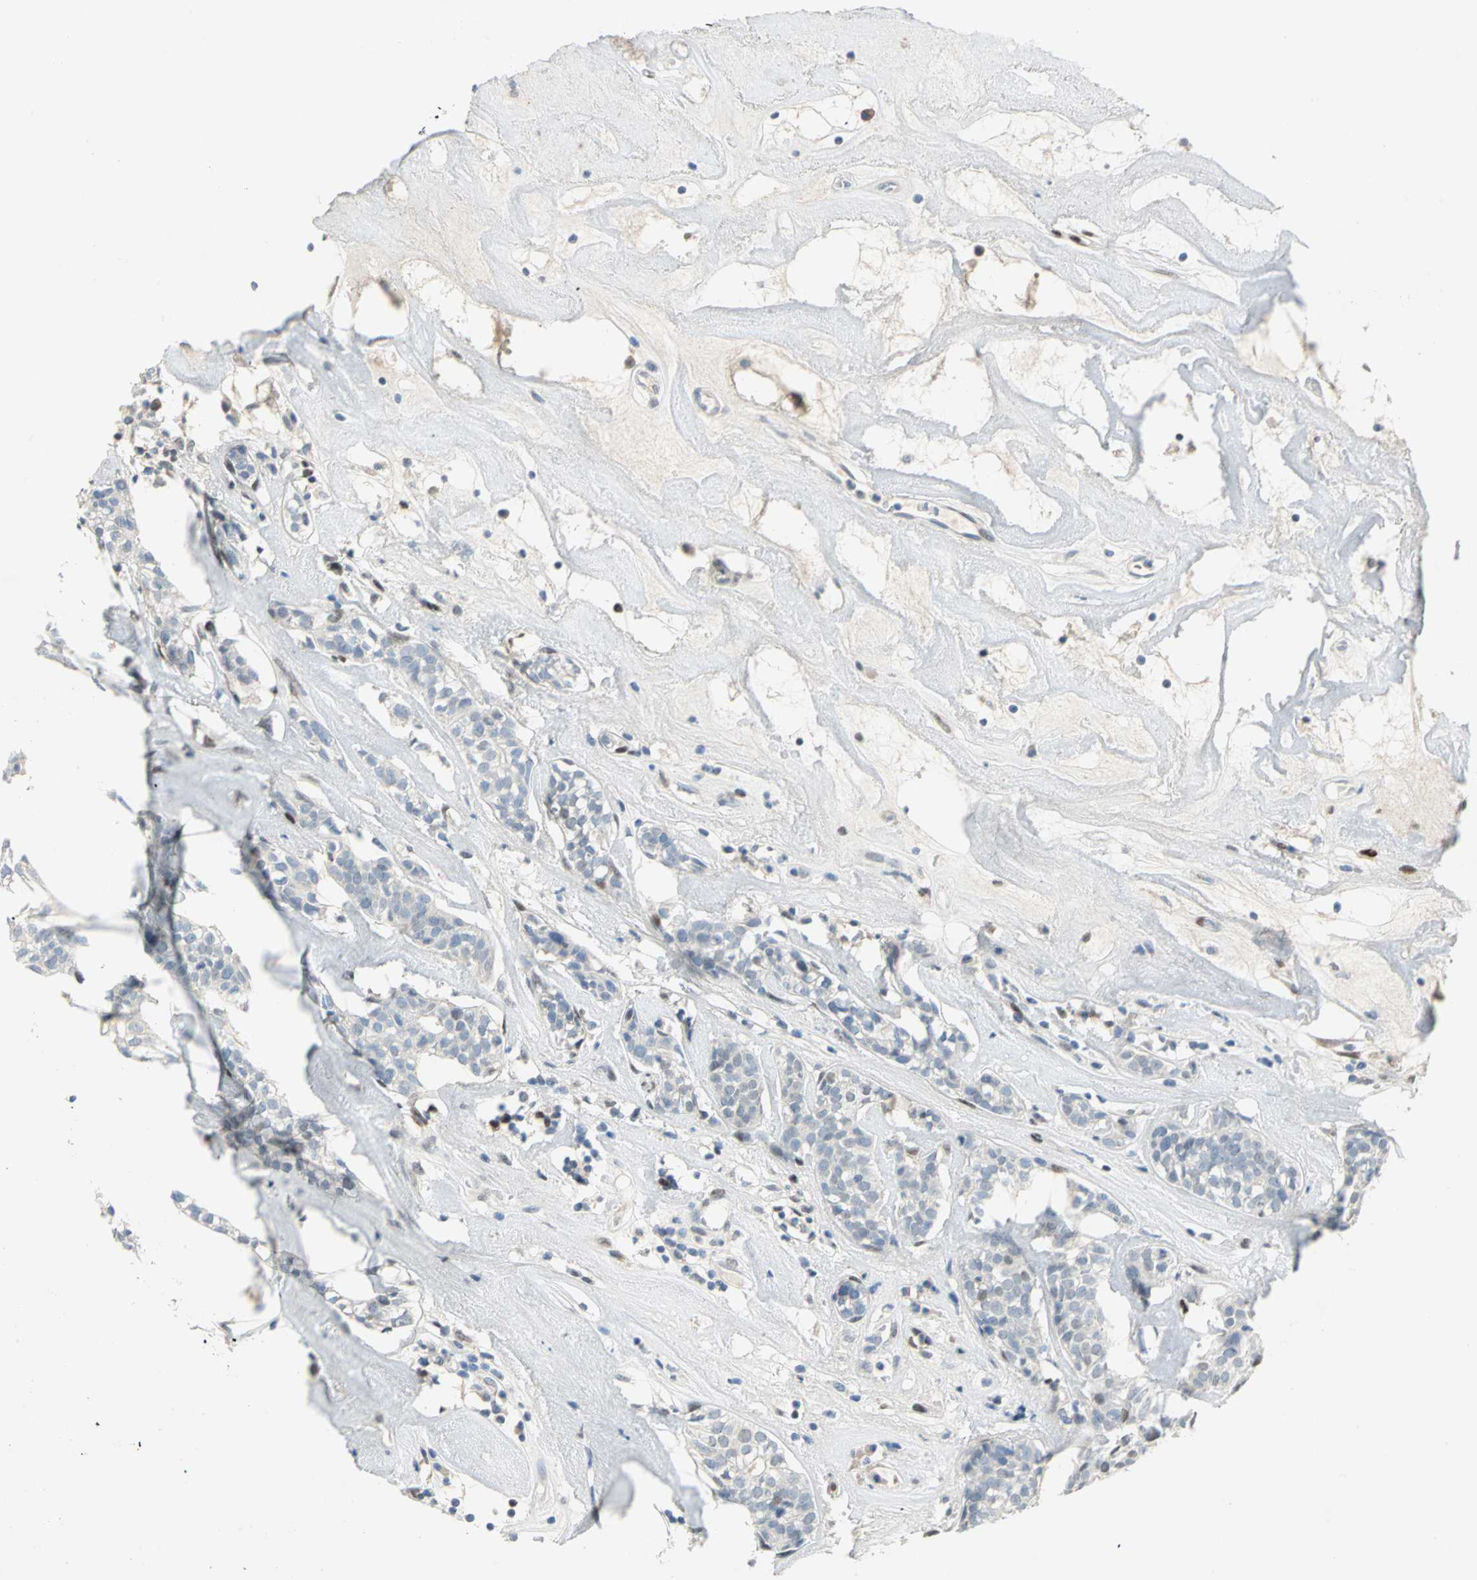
{"staining": {"intensity": "weak", "quantity": "<25%", "location": "nuclear"}, "tissue": "head and neck cancer", "cell_type": "Tumor cells", "image_type": "cancer", "snomed": [{"axis": "morphology", "description": "Adenocarcinoma, NOS"}, {"axis": "topography", "description": "Salivary gland"}, {"axis": "topography", "description": "Head-Neck"}], "caption": "Immunohistochemistry (IHC) image of neoplastic tissue: adenocarcinoma (head and neck) stained with DAB (3,3'-diaminobenzidine) displays no significant protein positivity in tumor cells.", "gene": "NAB2", "patient": {"sex": "female", "age": 65}}